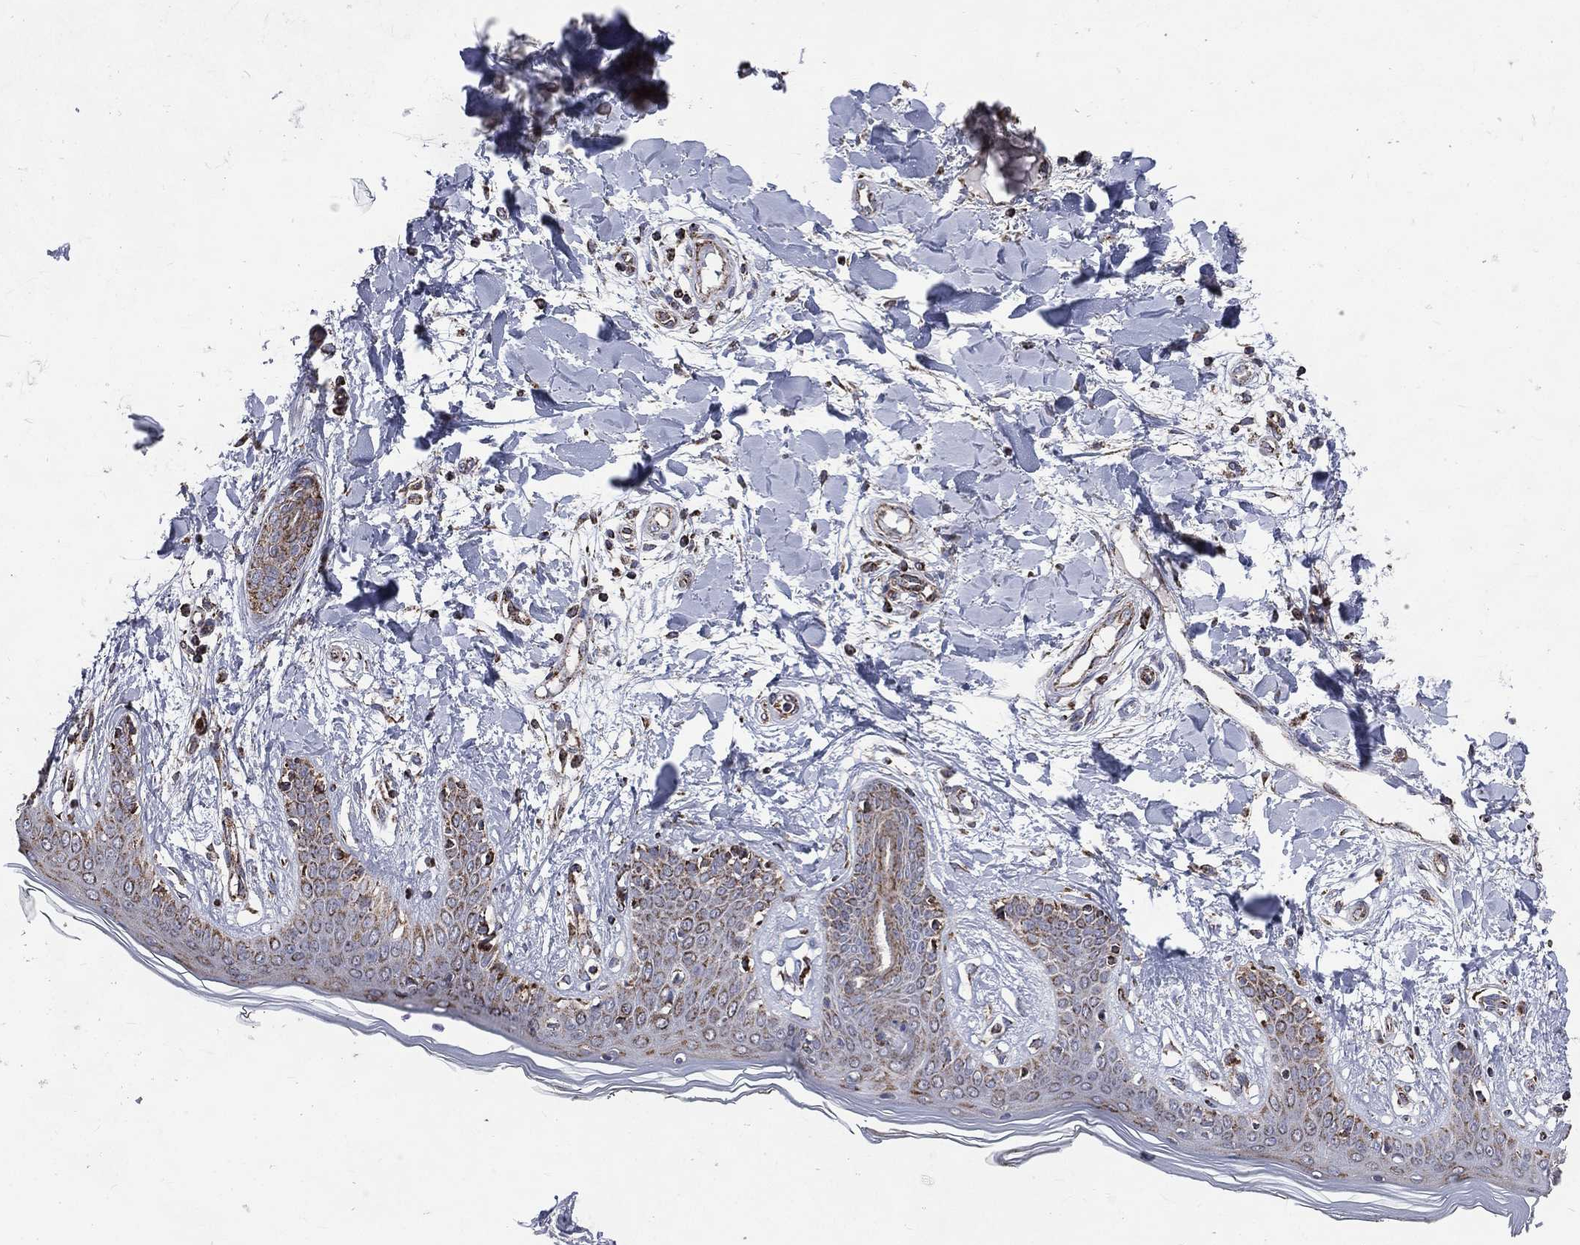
{"staining": {"intensity": "strong", "quantity": ">75%", "location": "cytoplasmic/membranous"}, "tissue": "skin", "cell_type": "Fibroblasts", "image_type": "normal", "snomed": [{"axis": "morphology", "description": "Normal tissue, NOS"}, {"axis": "morphology", "description": "Malignant melanoma, NOS"}, {"axis": "topography", "description": "Skin"}], "caption": "DAB (3,3'-diaminobenzidine) immunohistochemical staining of benign human skin reveals strong cytoplasmic/membranous protein expression in about >75% of fibroblasts.", "gene": "GOT2", "patient": {"sex": "female", "age": 34}}